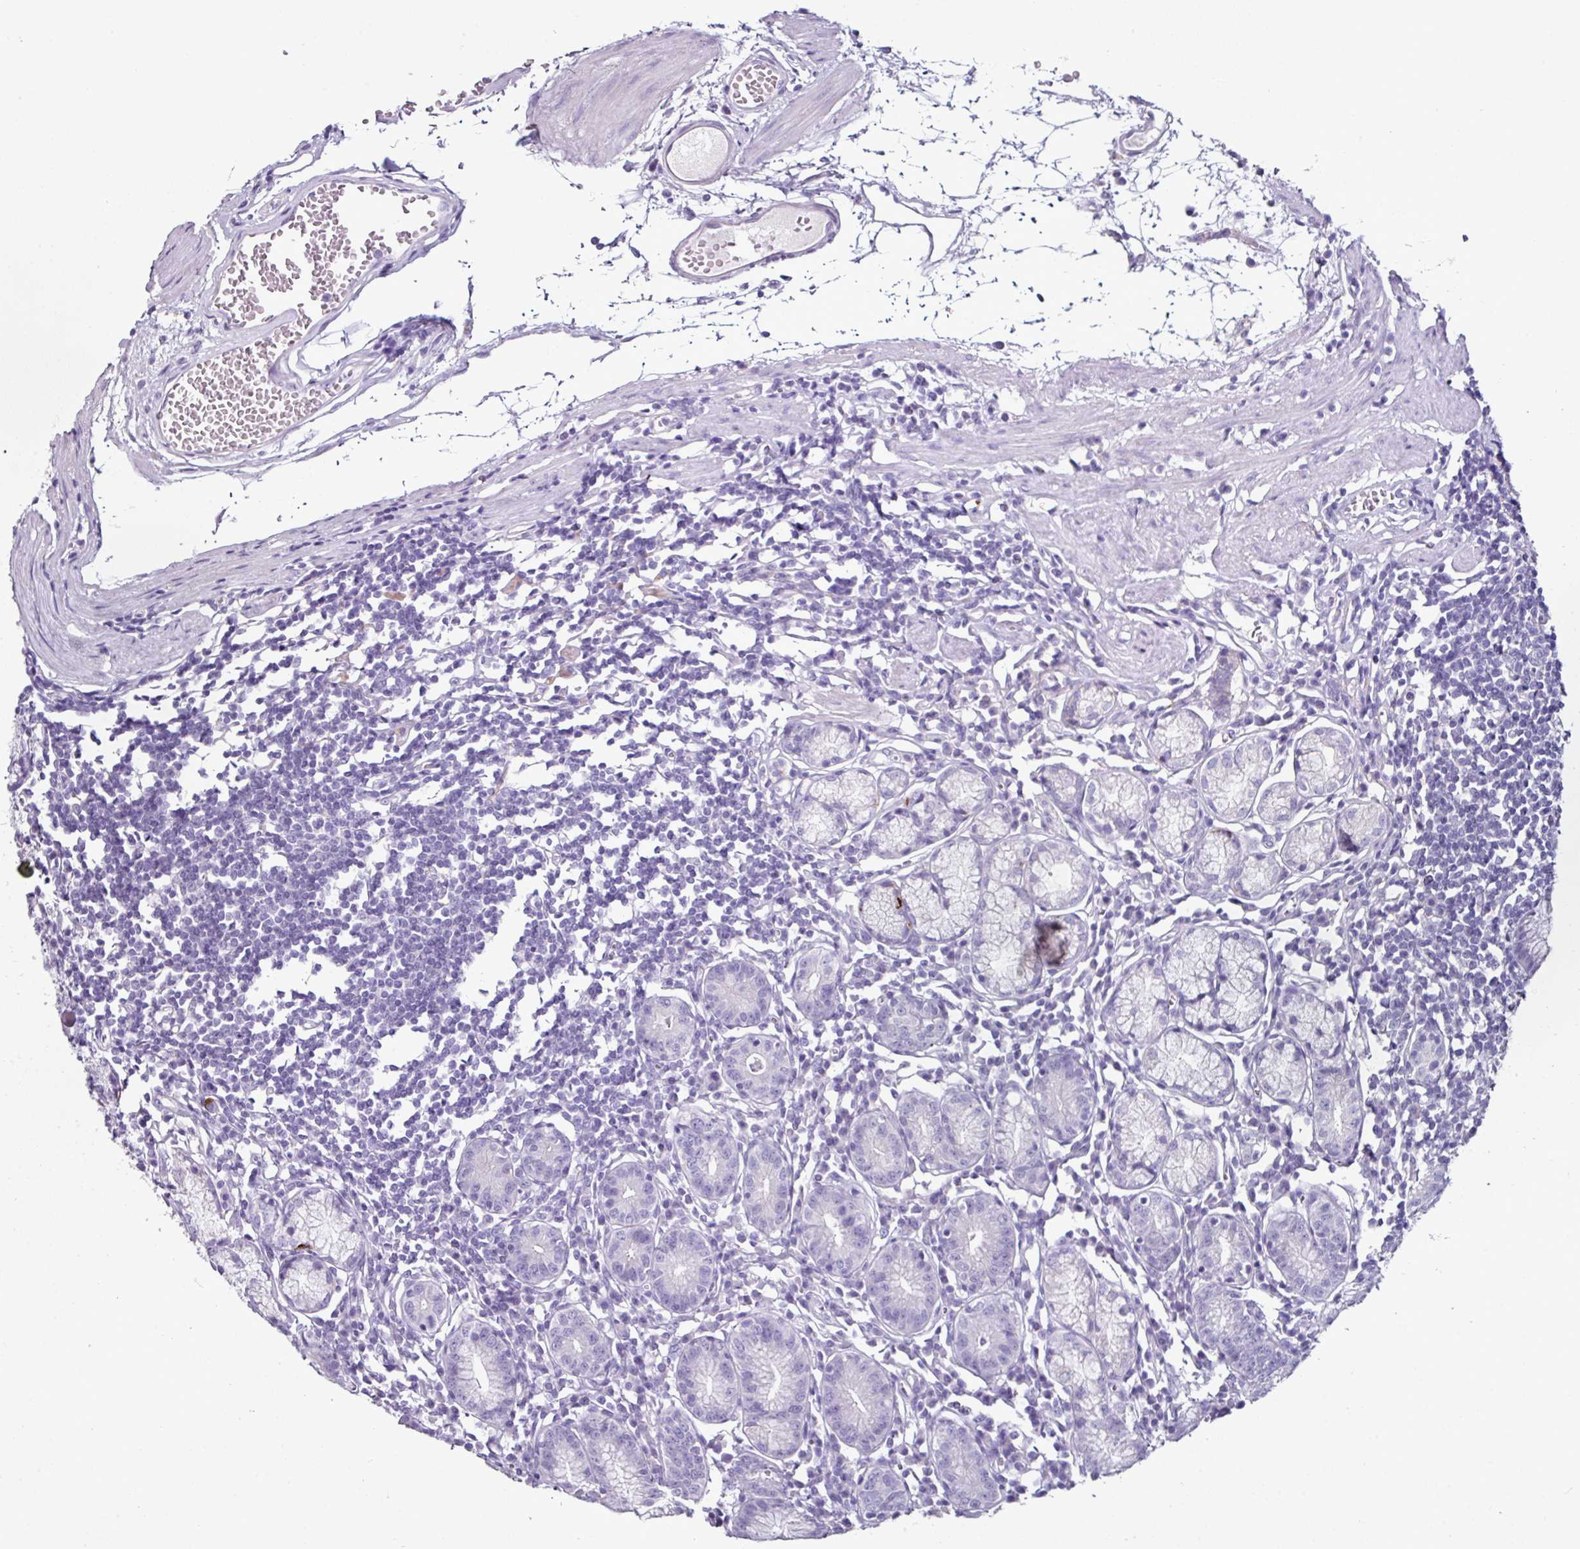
{"staining": {"intensity": "weak", "quantity": "<25%", "location": "cytoplasmic/membranous"}, "tissue": "stomach", "cell_type": "Glandular cells", "image_type": "normal", "snomed": [{"axis": "morphology", "description": "Normal tissue, NOS"}, {"axis": "topography", "description": "Stomach"}], "caption": "Immunohistochemistry (IHC) image of benign human stomach stained for a protein (brown), which shows no staining in glandular cells.", "gene": "GLP2R", "patient": {"sex": "male", "age": 55}}